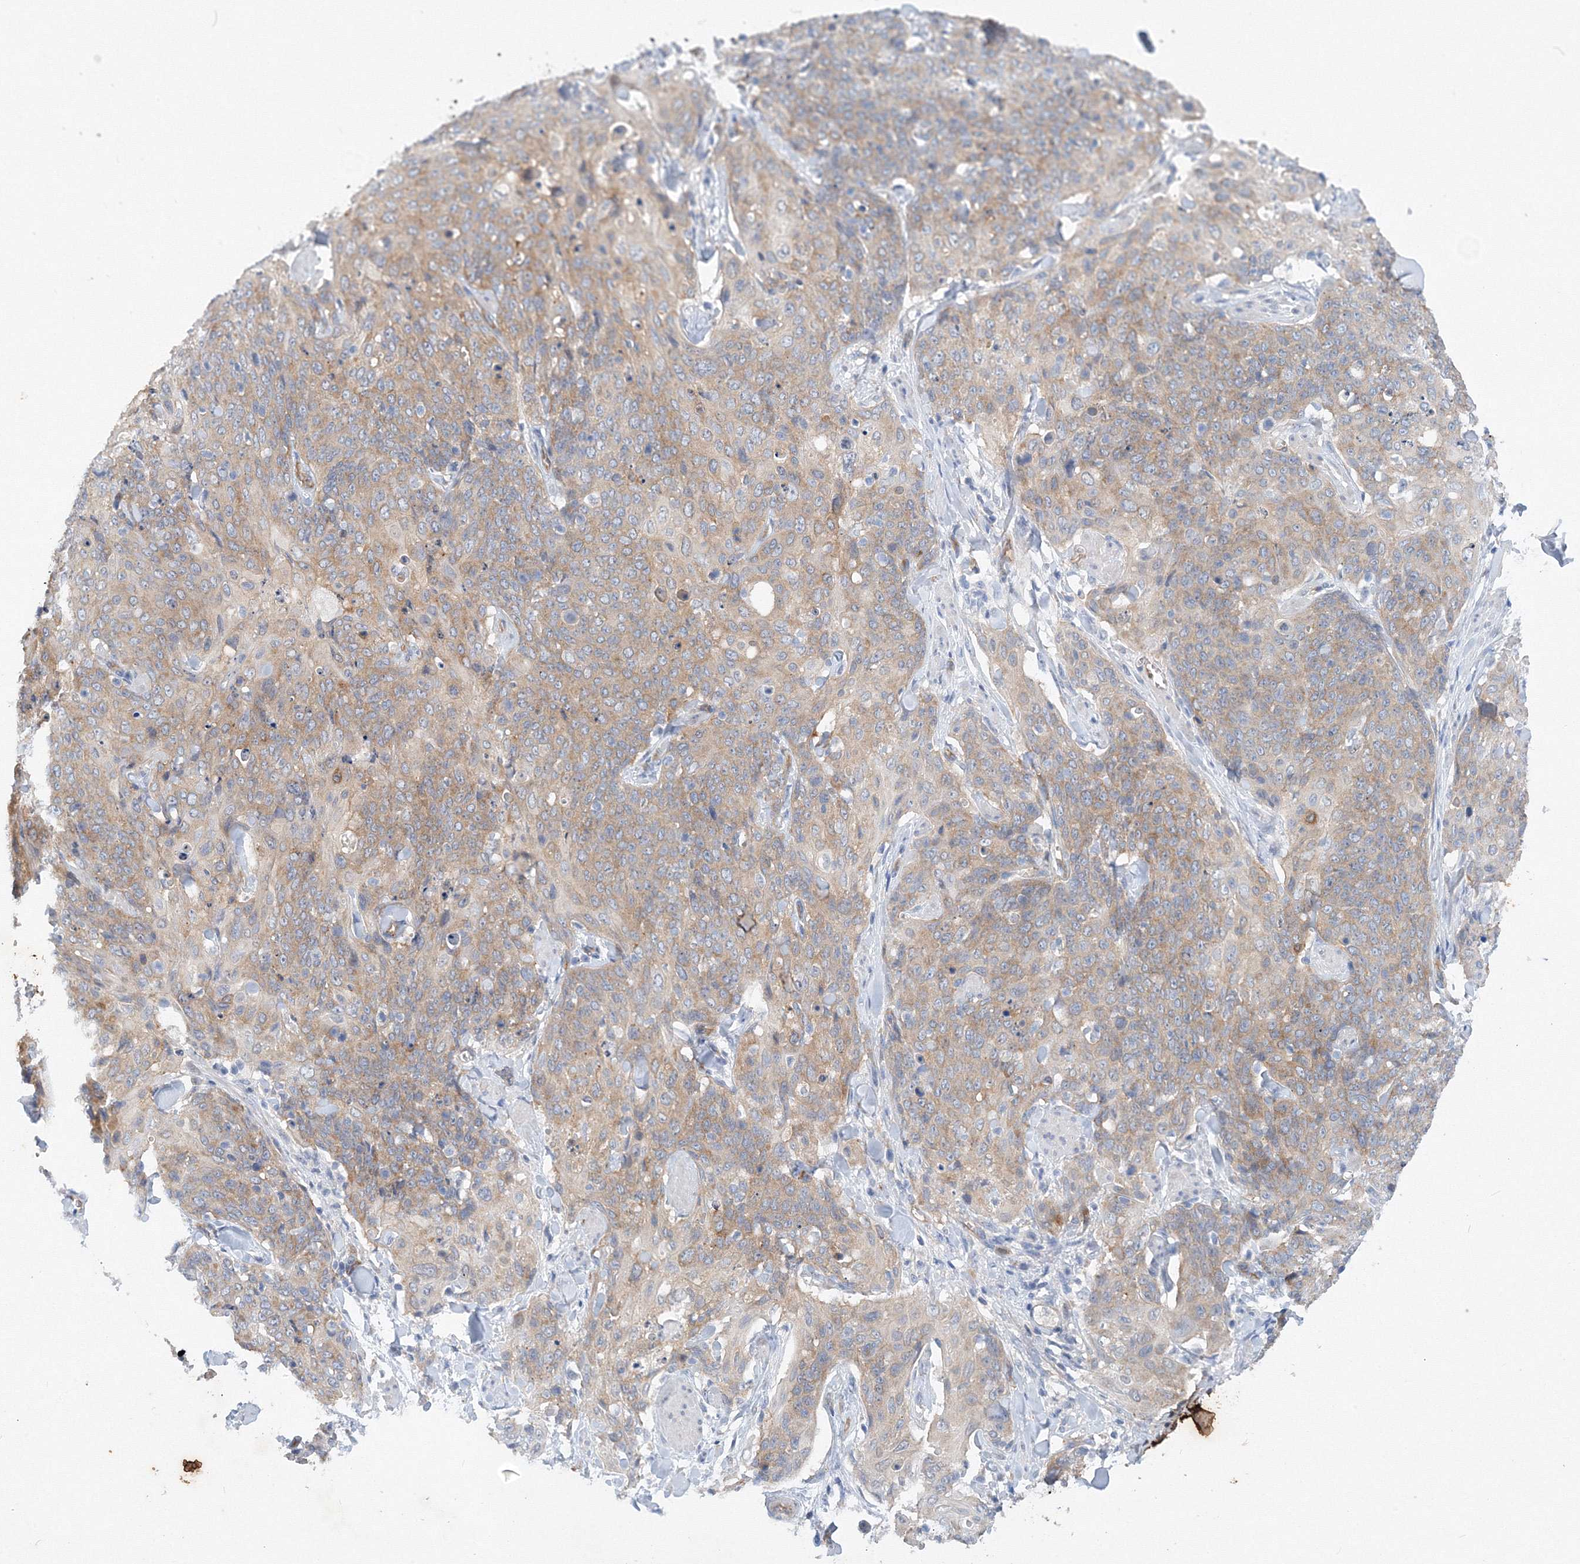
{"staining": {"intensity": "weak", "quantity": "25%-75%", "location": "cytoplasmic/membranous"}, "tissue": "skin cancer", "cell_type": "Tumor cells", "image_type": "cancer", "snomed": [{"axis": "morphology", "description": "Squamous cell carcinoma, NOS"}, {"axis": "topography", "description": "Skin"}, {"axis": "topography", "description": "Vulva"}], "caption": "This photomicrograph demonstrates immunohistochemistry (IHC) staining of human skin cancer, with low weak cytoplasmic/membranous positivity in about 25%-75% of tumor cells.", "gene": "TANC1", "patient": {"sex": "female", "age": 85}}